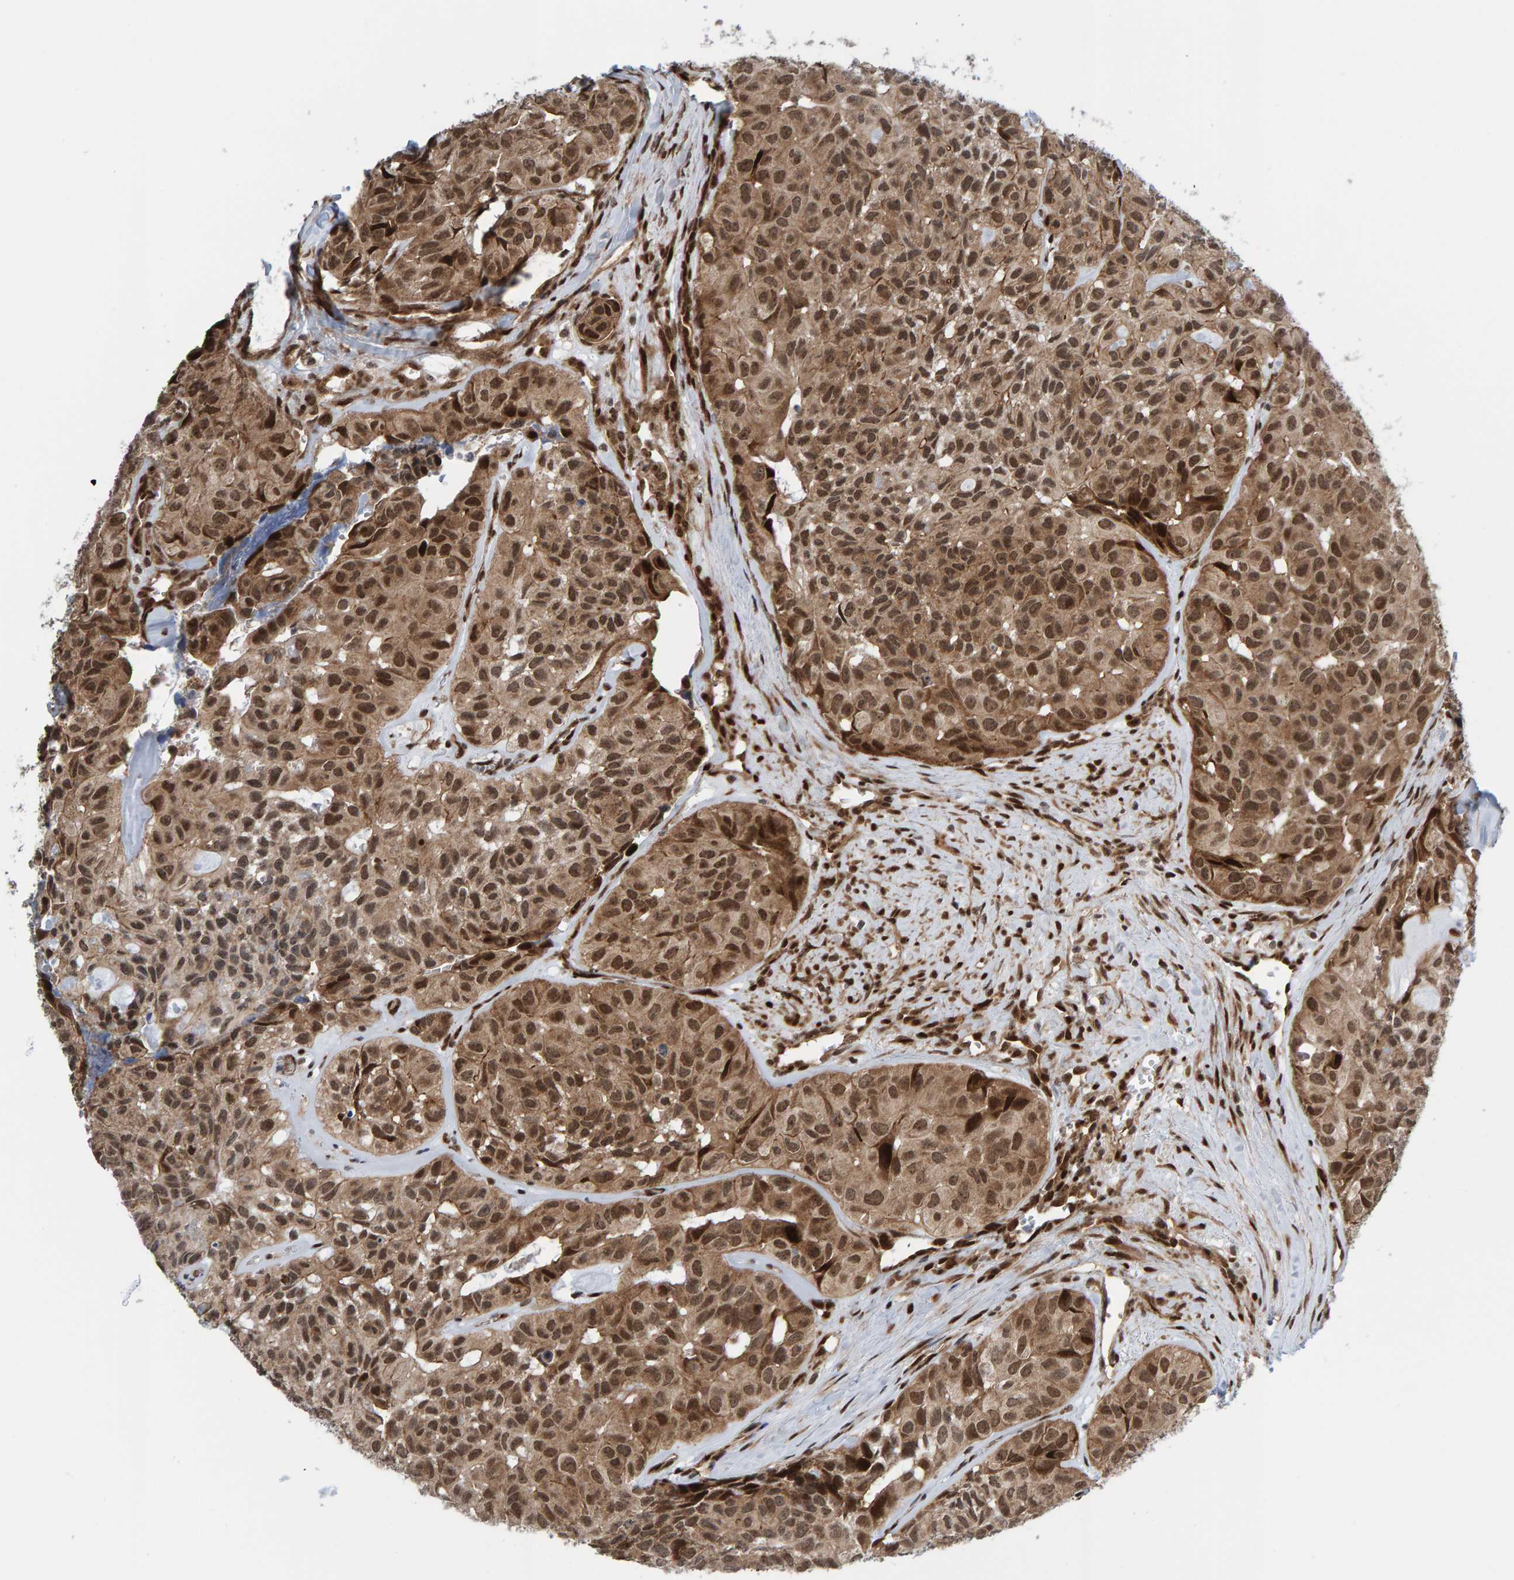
{"staining": {"intensity": "moderate", "quantity": ">75%", "location": "cytoplasmic/membranous,nuclear"}, "tissue": "head and neck cancer", "cell_type": "Tumor cells", "image_type": "cancer", "snomed": [{"axis": "morphology", "description": "Adenocarcinoma, NOS"}, {"axis": "topography", "description": "Salivary gland, NOS"}, {"axis": "topography", "description": "Head-Neck"}], "caption": "This is a histology image of immunohistochemistry staining of adenocarcinoma (head and neck), which shows moderate expression in the cytoplasmic/membranous and nuclear of tumor cells.", "gene": "ZNF366", "patient": {"sex": "female", "age": 76}}